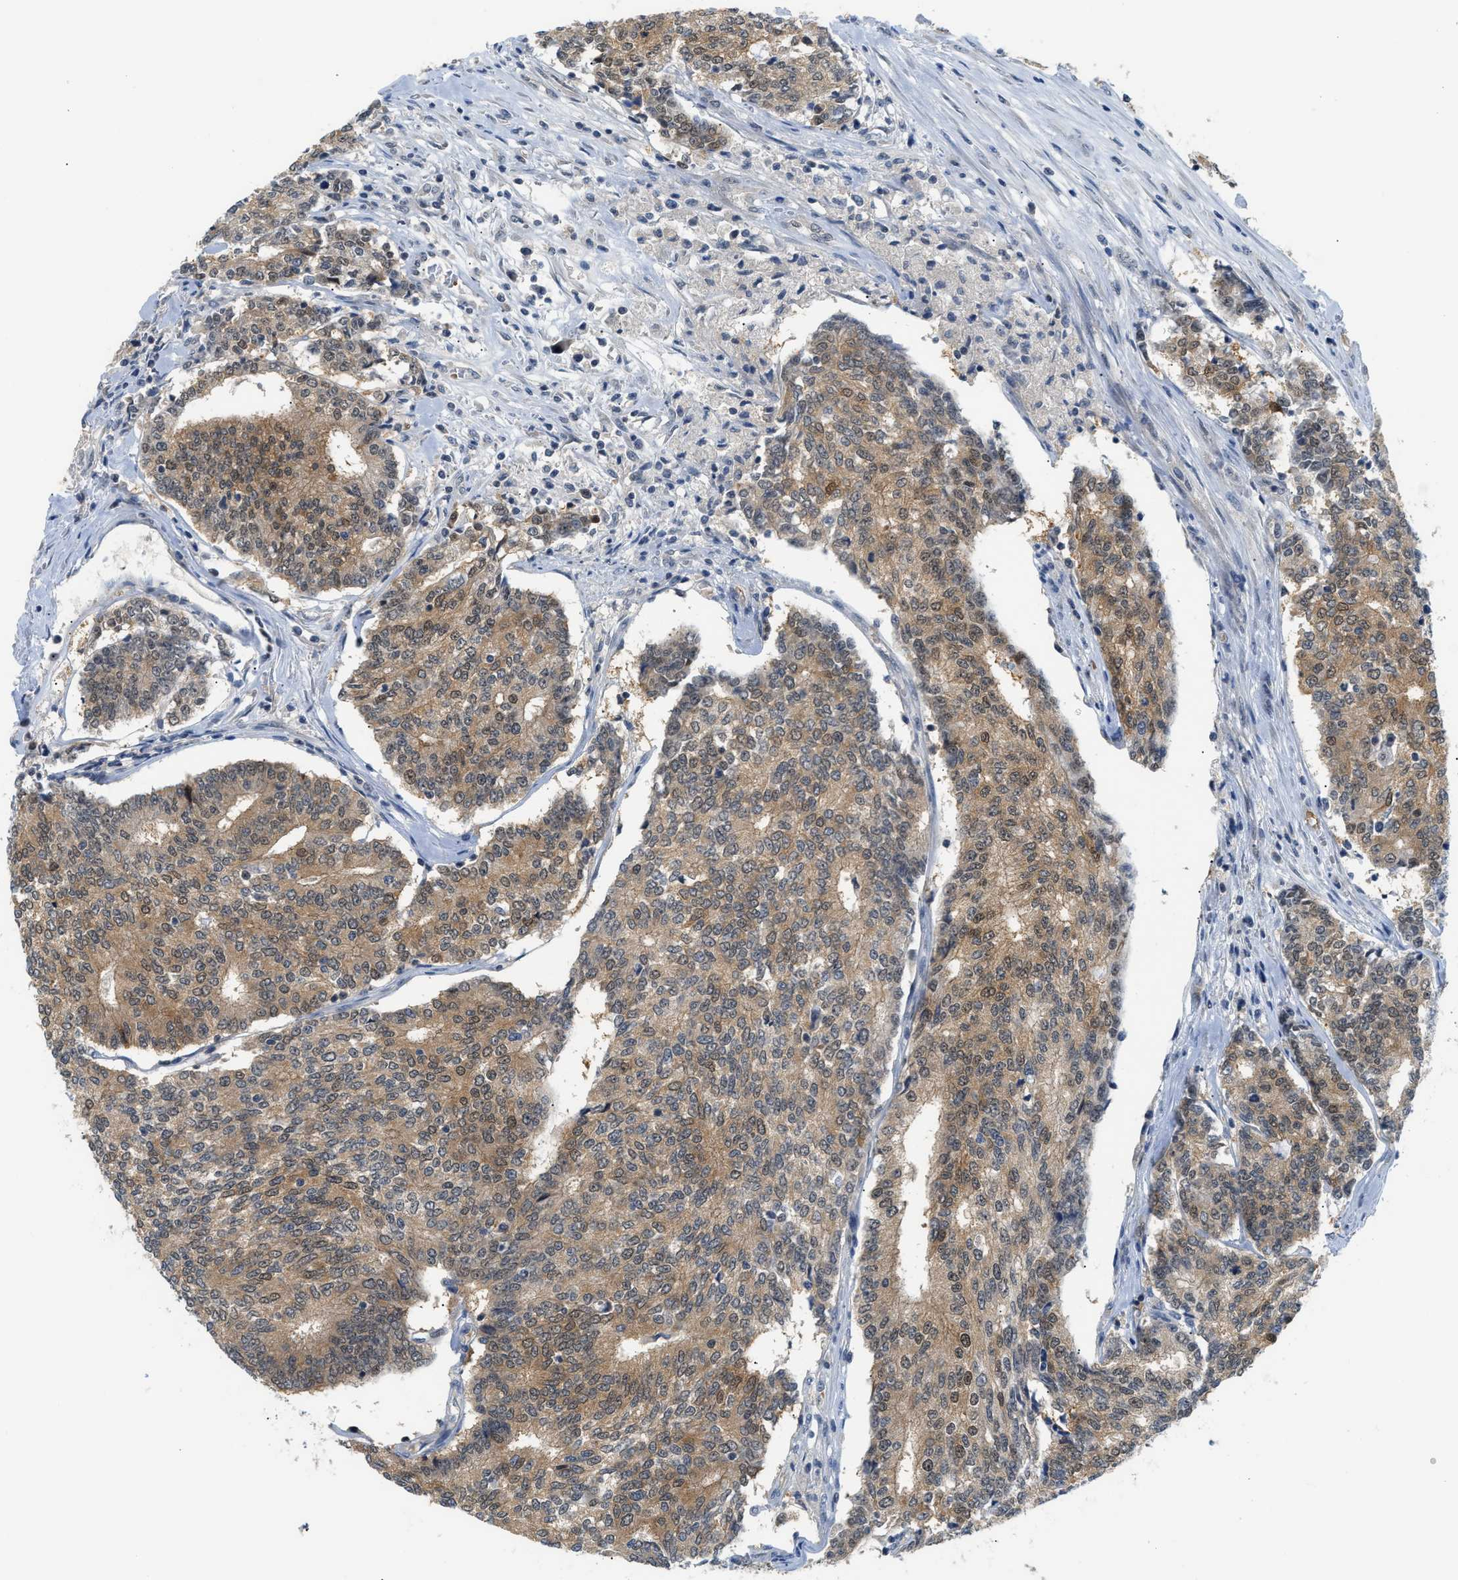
{"staining": {"intensity": "moderate", "quantity": ">75%", "location": "cytoplasmic/membranous"}, "tissue": "prostate cancer", "cell_type": "Tumor cells", "image_type": "cancer", "snomed": [{"axis": "morphology", "description": "Normal tissue, NOS"}, {"axis": "morphology", "description": "Adenocarcinoma, High grade"}, {"axis": "topography", "description": "Prostate"}, {"axis": "topography", "description": "Seminal veicle"}], "caption": "Adenocarcinoma (high-grade) (prostate) tissue displays moderate cytoplasmic/membranous positivity in about >75% of tumor cells, visualized by immunohistochemistry. The staining is performed using DAB (3,3'-diaminobenzidine) brown chromogen to label protein expression. The nuclei are counter-stained blue using hematoxylin.", "gene": "PSAT1", "patient": {"sex": "male", "age": 55}}